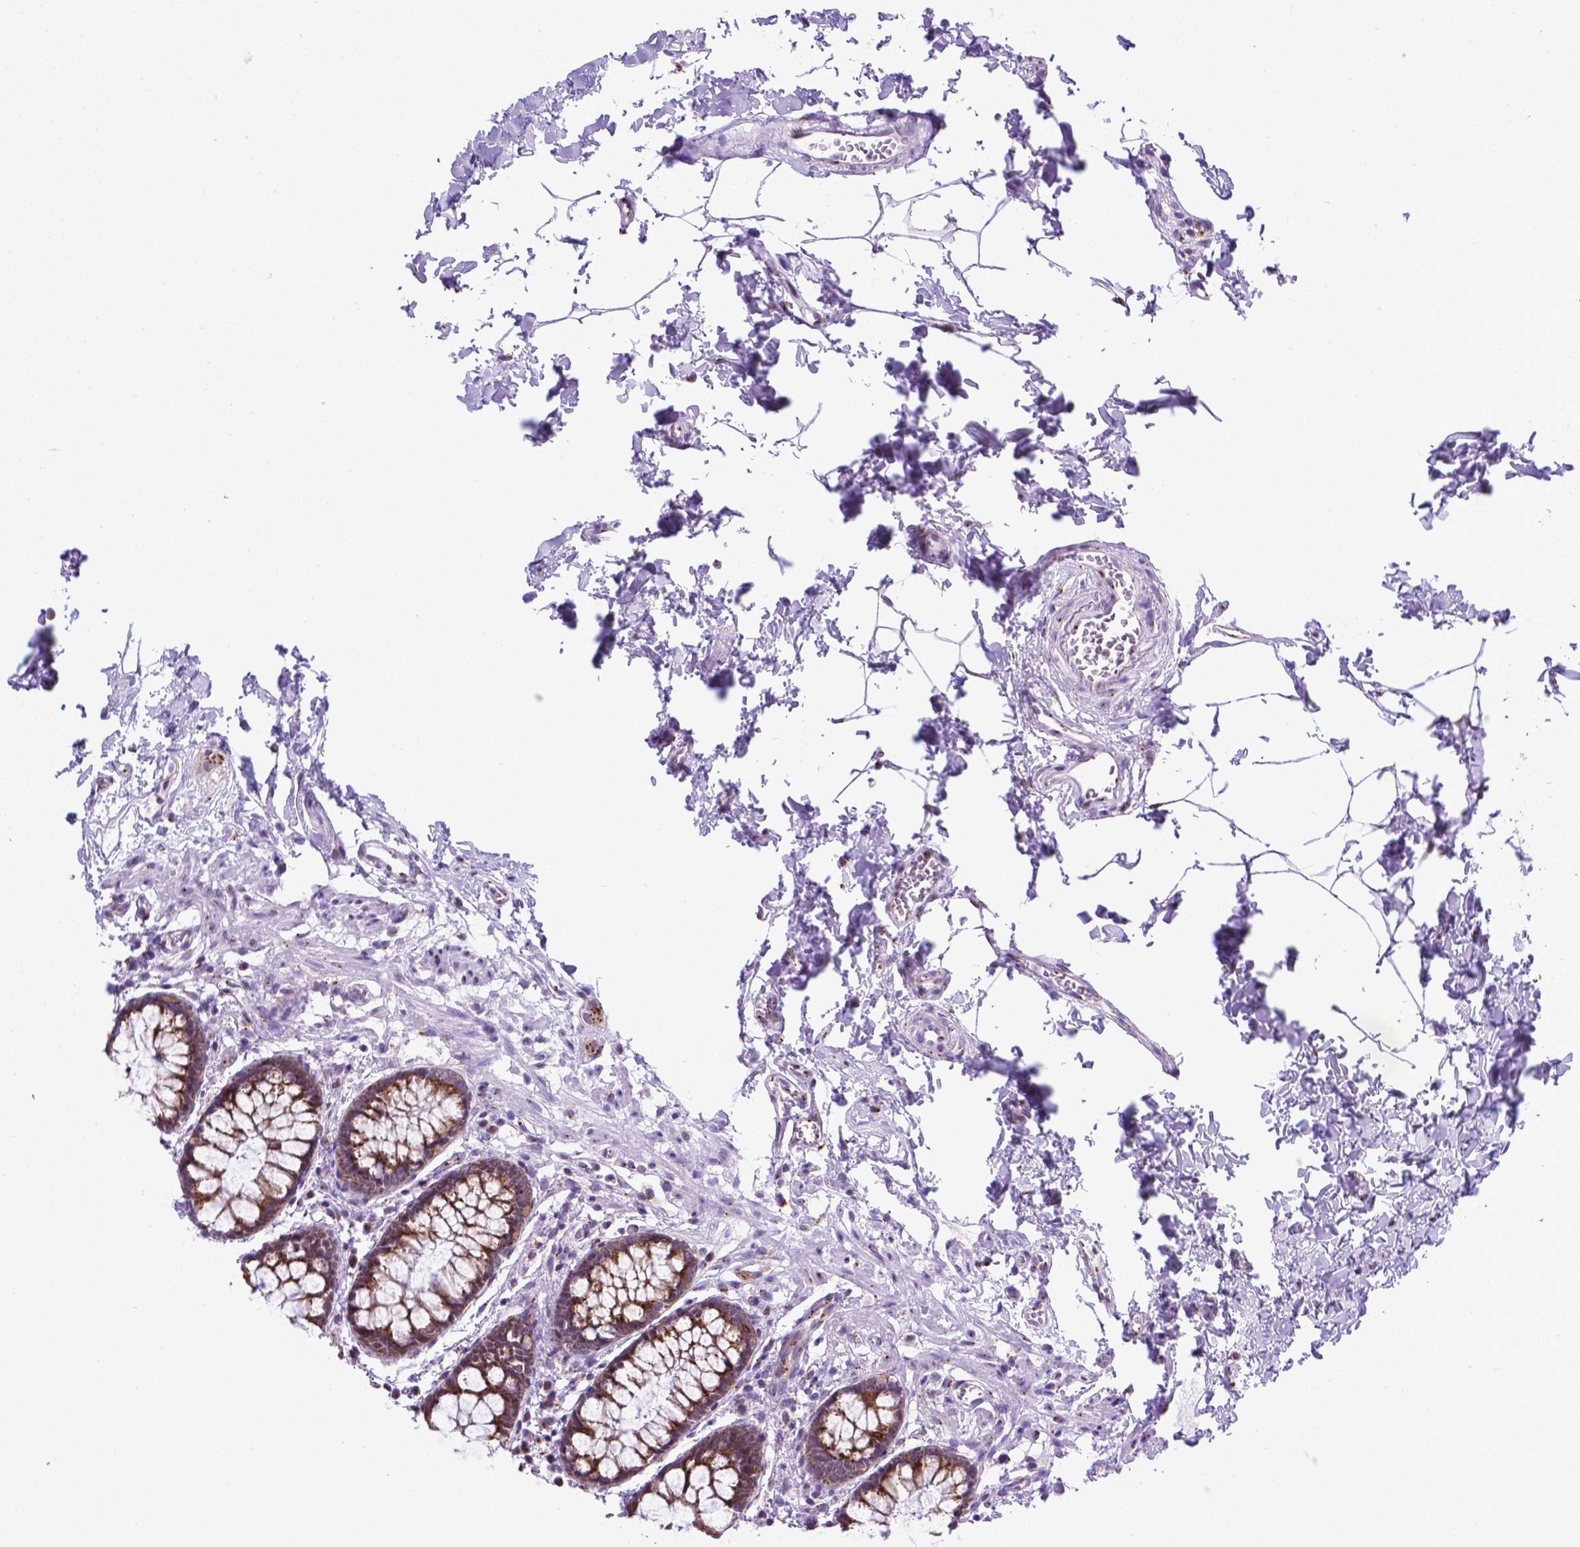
{"staining": {"intensity": "moderate", "quantity": ">75%", "location": "cytoplasmic/membranous"}, "tissue": "rectum", "cell_type": "Glandular cells", "image_type": "normal", "snomed": [{"axis": "morphology", "description": "Normal tissue, NOS"}, {"axis": "topography", "description": "Rectum"}], "caption": "Rectum stained with immunohistochemistry reveals moderate cytoplasmic/membranous expression in about >75% of glandular cells. (DAB = brown stain, brightfield microscopy at high magnification).", "gene": "MRPL10", "patient": {"sex": "female", "age": 62}}